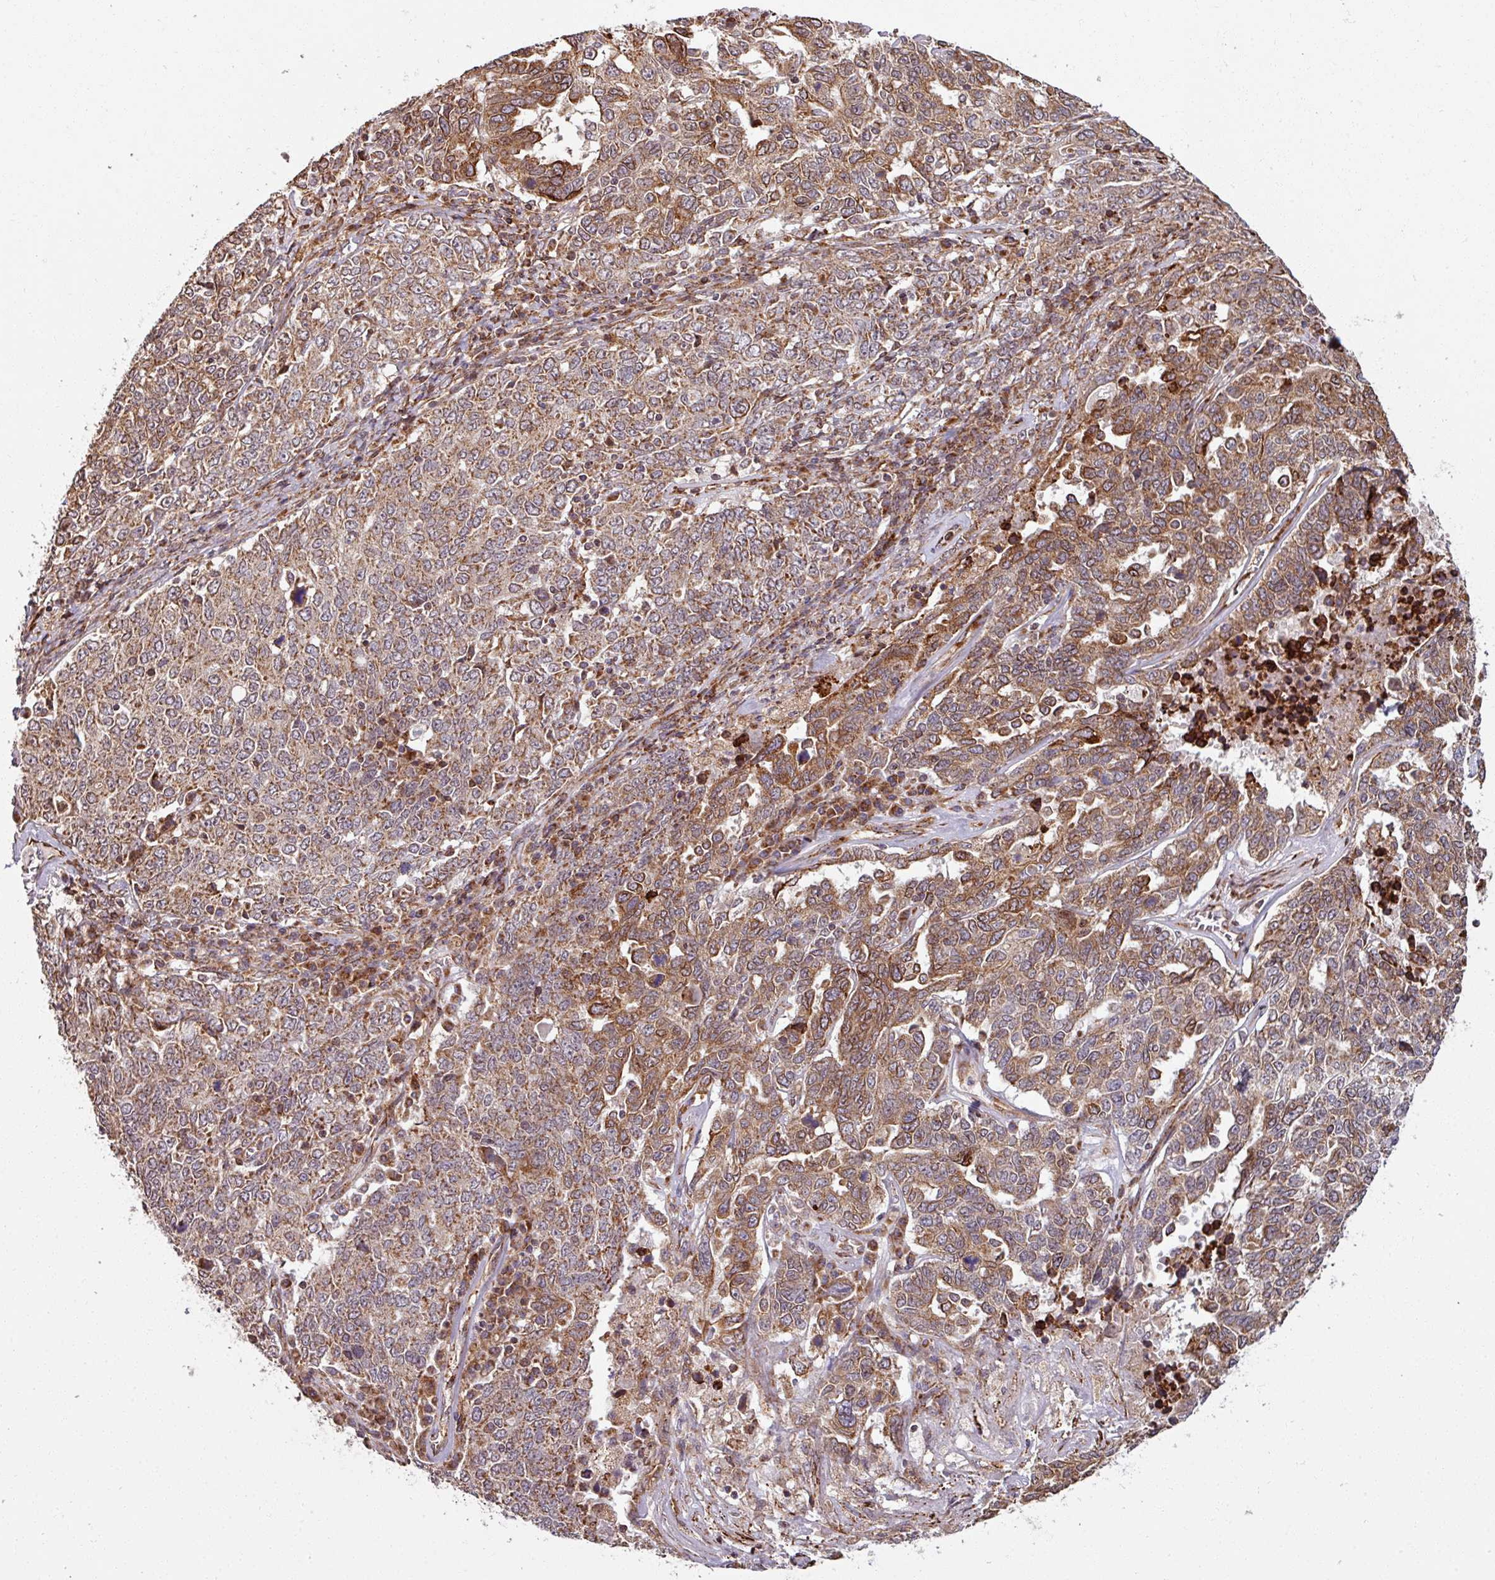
{"staining": {"intensity": "moderate", "quantity": ">75%", "location": "cytoplasmic/membranous"}, "tissue": "ovarian cancer", "cell_type": "Tumor cells", "image_type": "cancer", "snomed": [{"axis": "morphology", "description": "Carcinoma, endometroid"}, {"axis": "topography", "description": "Ovary"}], "caption": "Immunohistochemical staining of human ovarian cancer (endometroid carcinoma) exhibits medium levels of moderate cytoplasmic/membranous expression in approximately >75% of tumor cells.", "gene": "MAGT1", "patient": {"sex": "female", "age": 62}}